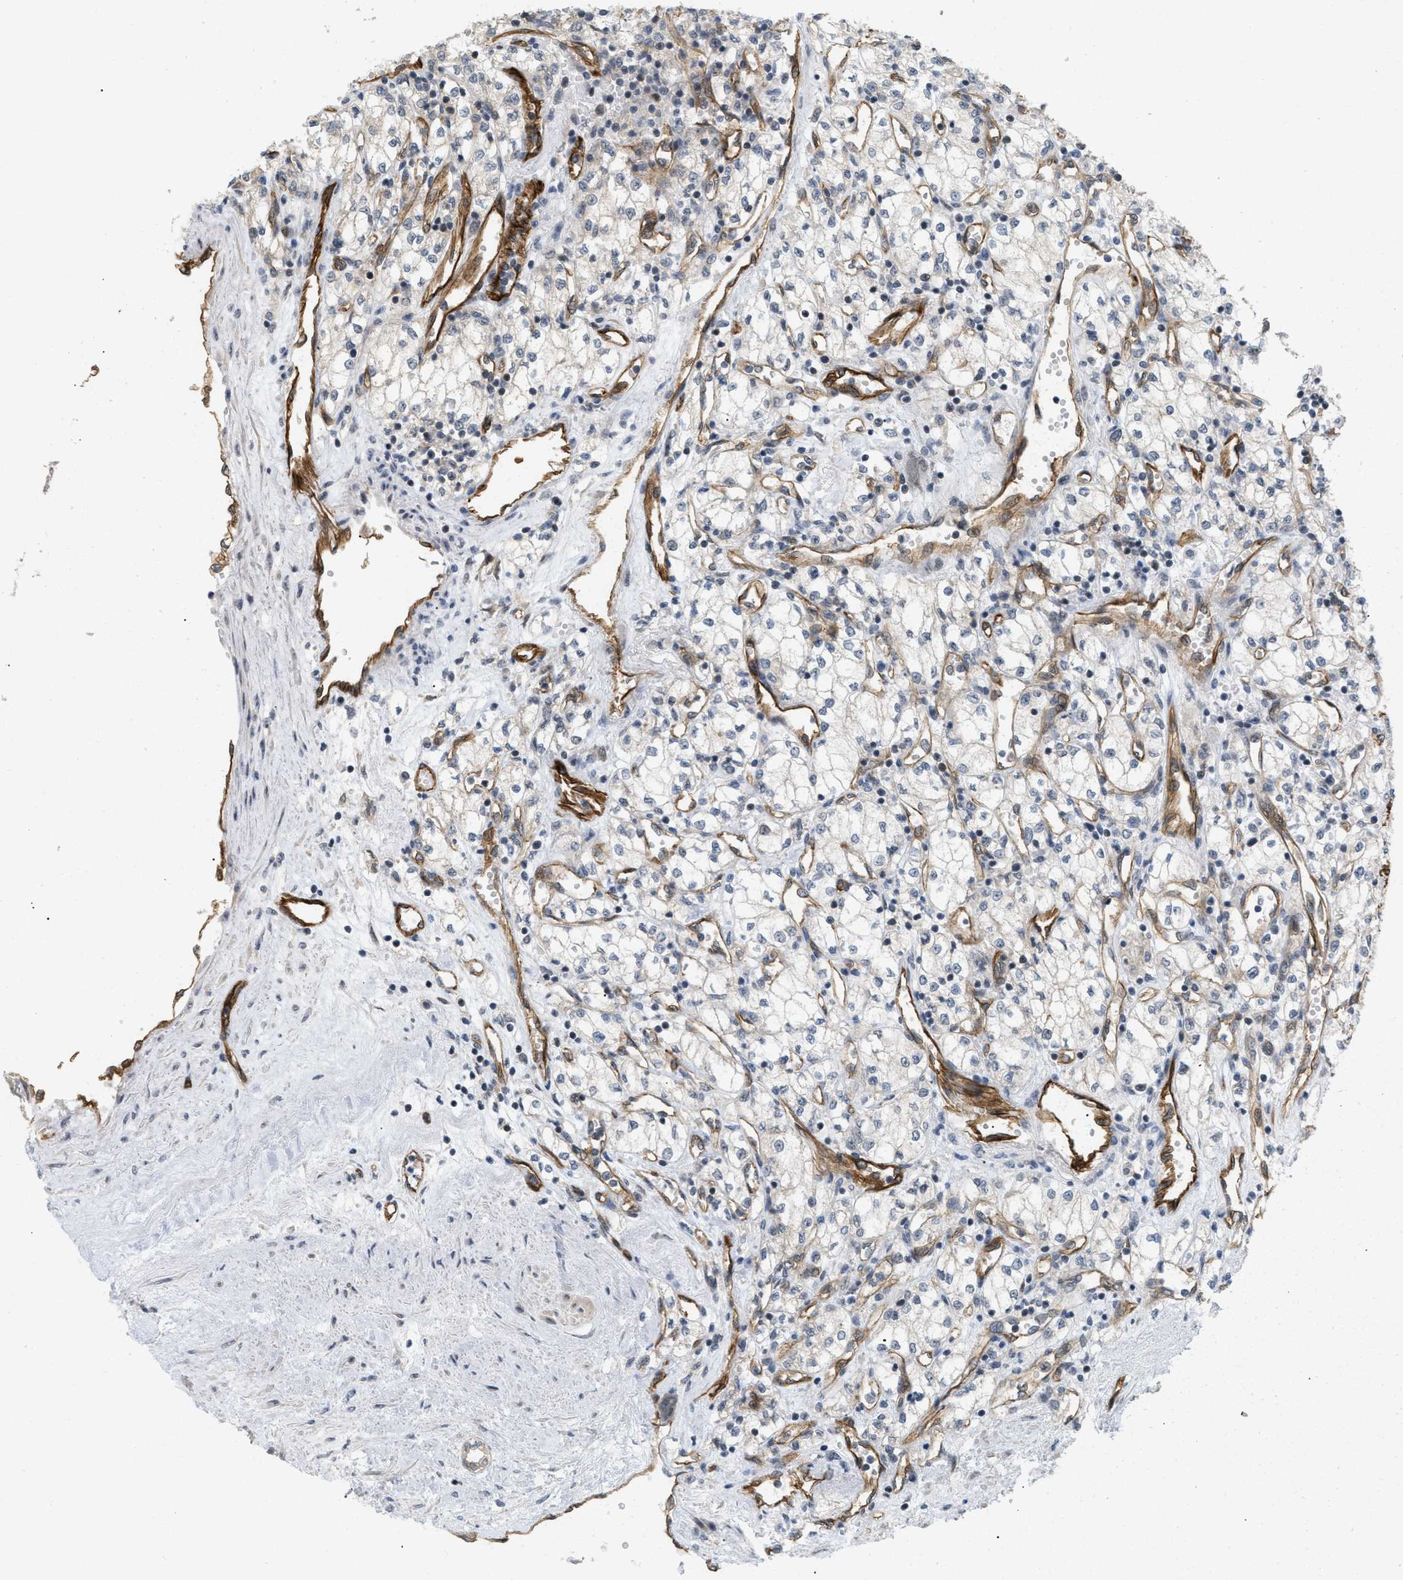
{"staining": {"intensity": "weak", "quantity": "25%-75%", "location": "cytoplasmic/membranous"}, "tissue": "renal cancer", "cell_type": "Tumor cells", "image_type": "cancer", "snomed": [{"axis": "morphology", "description": "Adenocarcinoma, NOS"}, {"axis": "topography", "description": "Kidney"}], "caption": "Brown immunohistochemical staining in renal cancer (adenocarcinoma) reveals weak cytoplasmic/membranous staining in approximately 25%-75% of tumor cells. The staining was performed using DAB (3,3'-diaminobenzidine), with brown indicating positive protein expression. Nuclei are stained blue with hematoxylin.", "gene": "PALMD", "patient": {"sex": "male", "age": 59}}